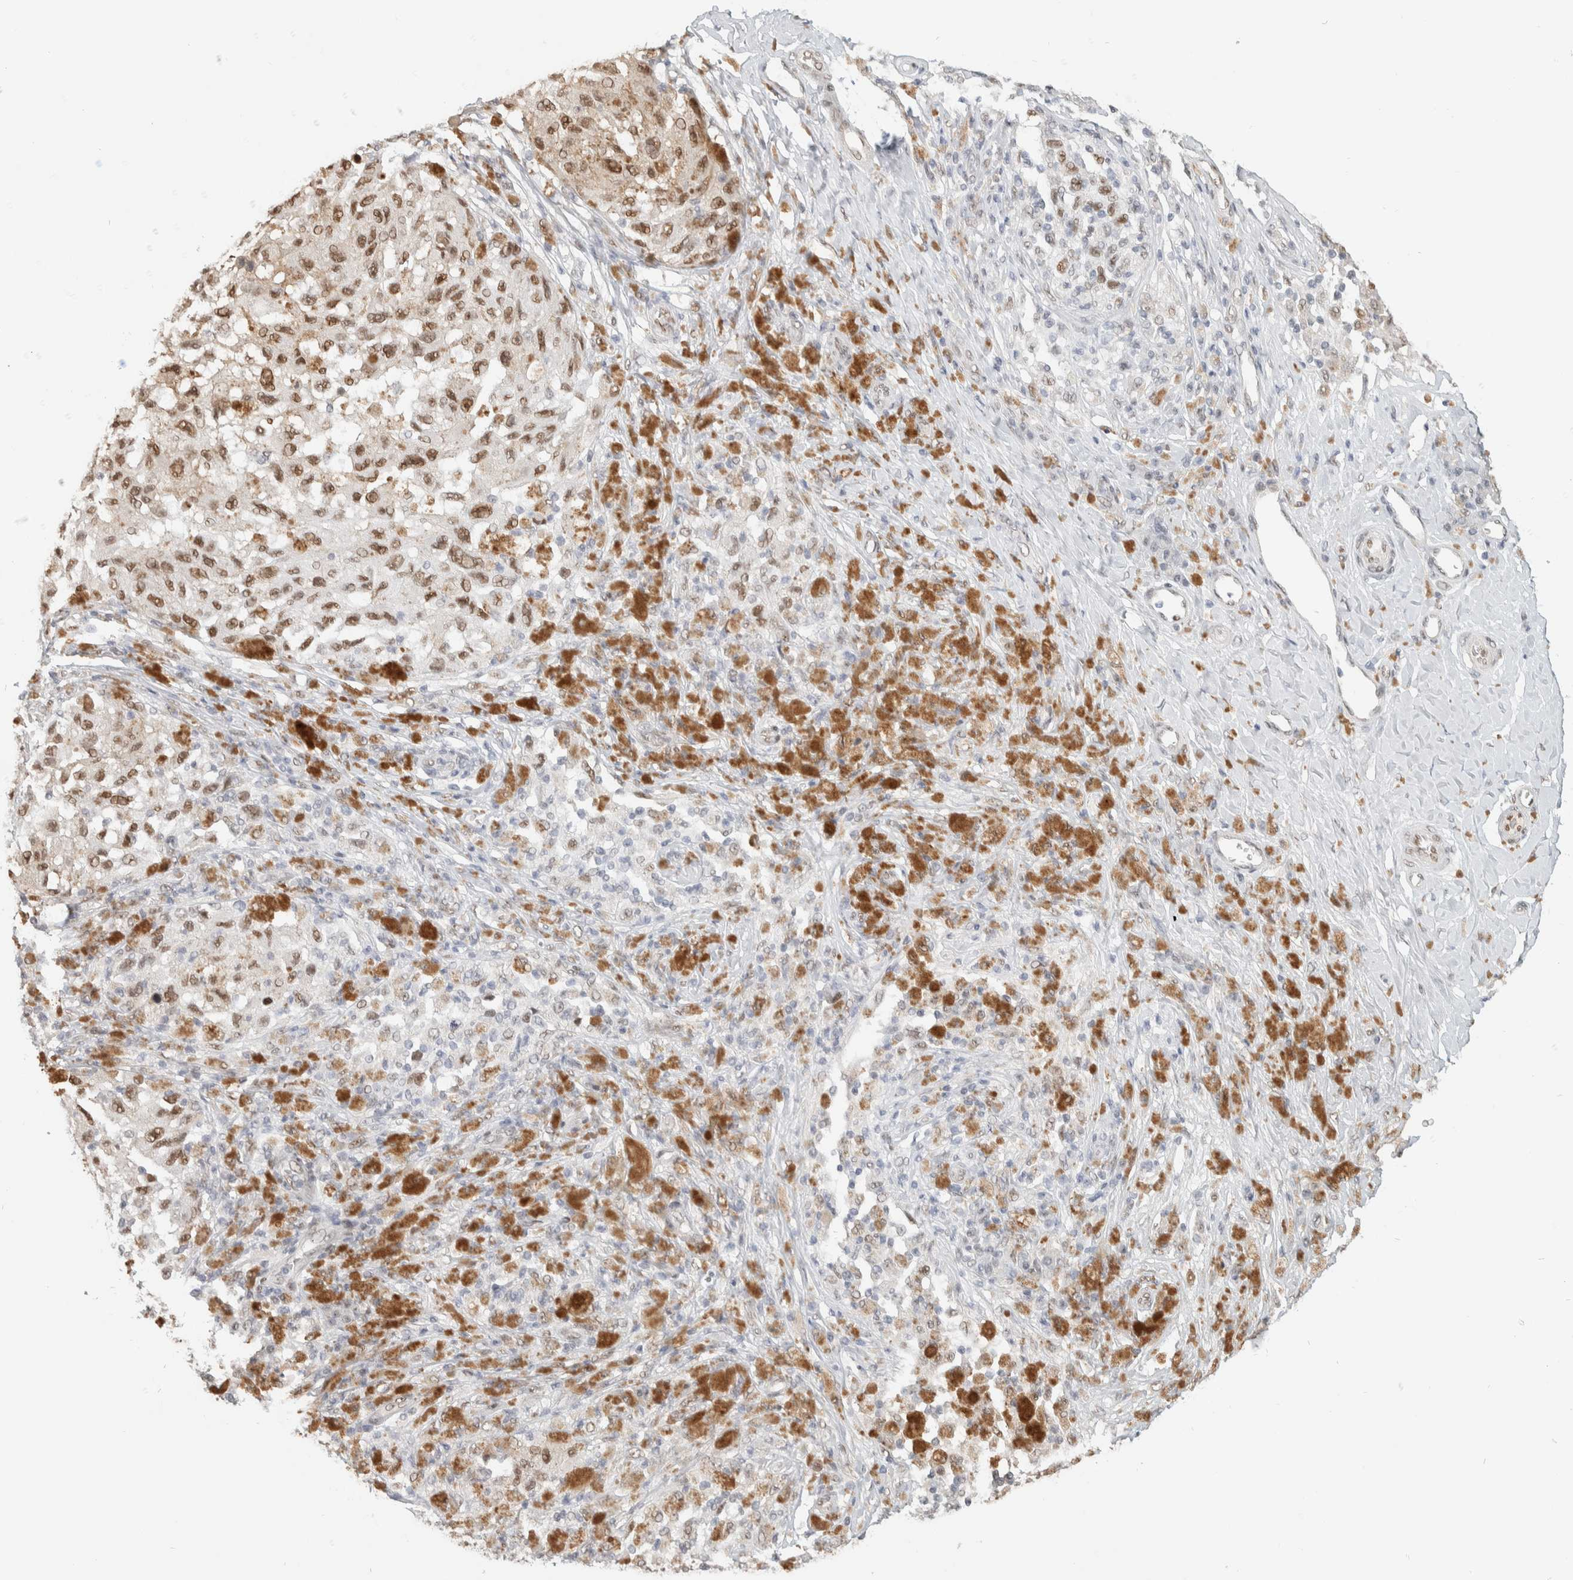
{"staining": {"intensity": "moderate", "quantity": ">75%", "location": "nuclear"}, "tissue": "melanoma", "cell_type": "Tumor cells", "image_type": "cancer", "snomed": [{"axis": "morphology", "description": "Malignant melanoma, NOS"}, {"axis": "topography", "description": "Skin"}], "caption": "Moderate nuclear protein positivity is identified in about >75% of tumor cells in malignant melanoma. Ihc stains the protein in brown and the nuclei are stained blue.", "gene": "PUS7", "patient": {"sex": "female", "age": 73}}